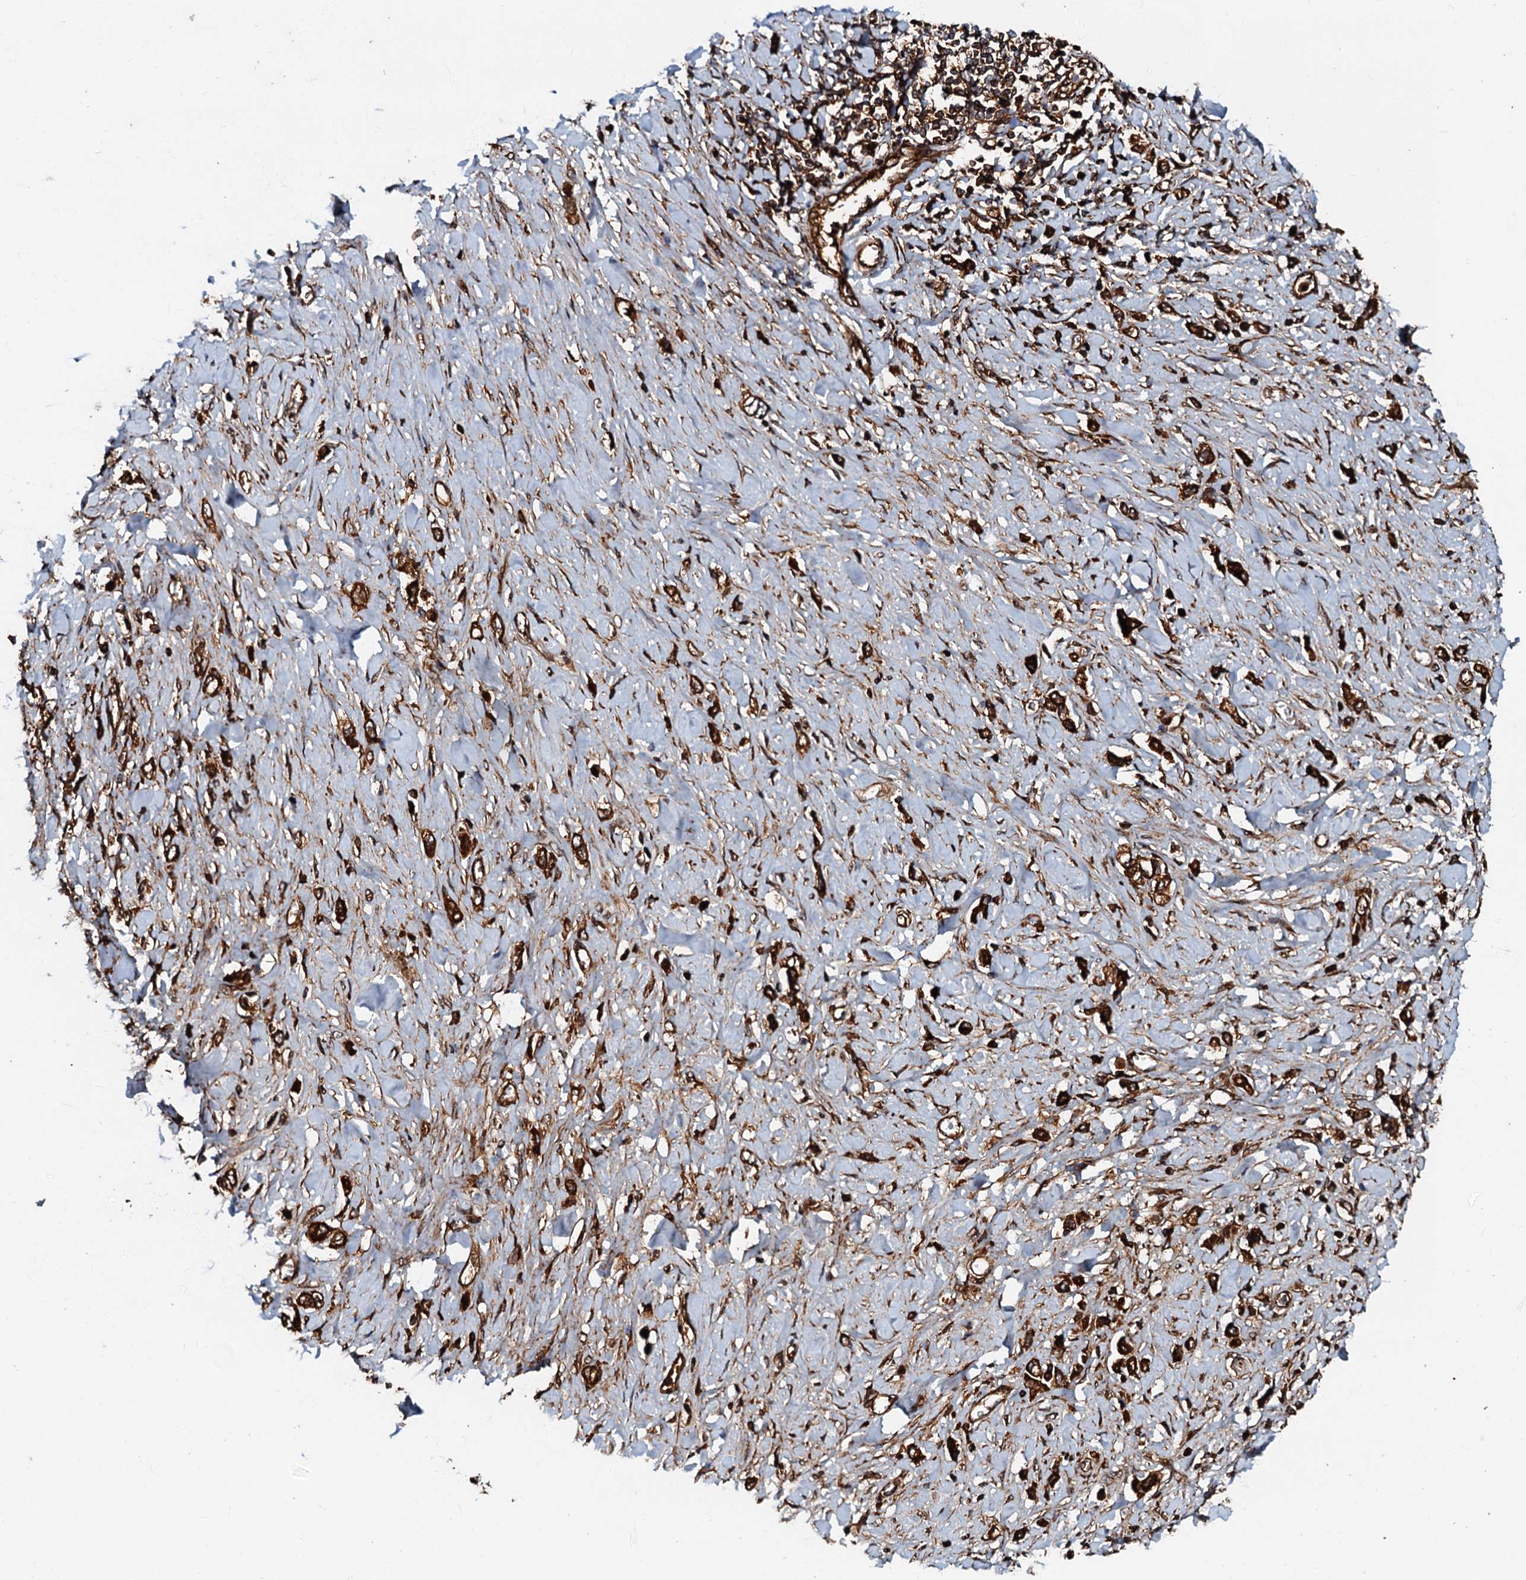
{"staining": {"intensity": "strong", "quantity": ">75%", "location": "cytoplasmic/membranous"}, "tissue": "stomach cancer", "cell_type": "Tumor cells", "image_type": "cancer", "snomed": [{"axis": "morphology", "description": "Normal tissue, NOS"}, {"axis": "morphology", "description": "Adenocarcinoma, NOS"}, {"axis": "topography", "description": "Stomach, upper"}, {"axis": "topography", "description": "Stomach"}], "caption": "Protein staining of stomach cancer (adenocarcinoma) tissue displays strong cytoplasmic/membranous expression in approximately >75% of tumor cells.", "gene": "BLOC1S6", "patient": {"sex": "female", "age": 65}}